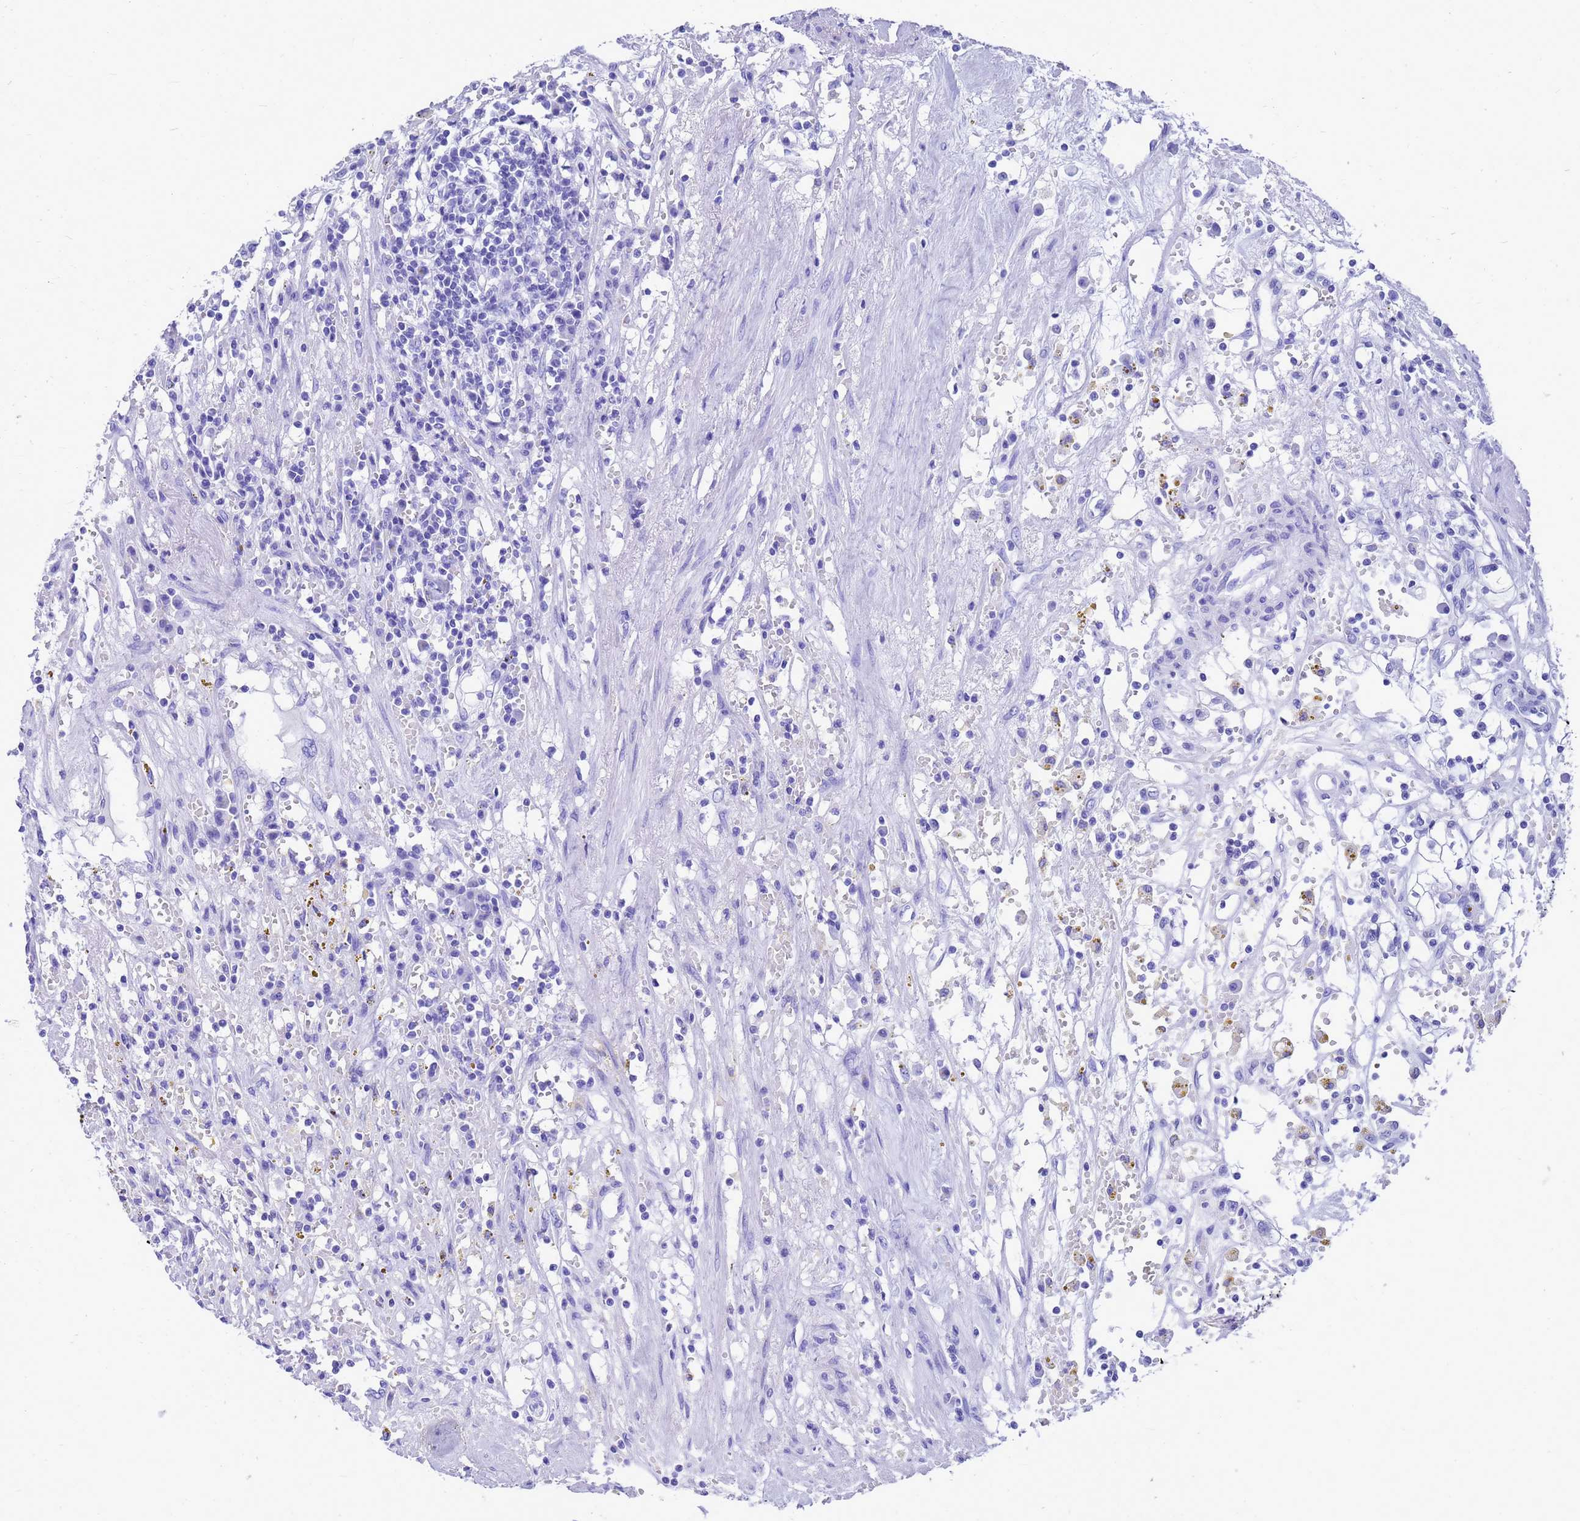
{"staining": {"intensity": "negative", "quantity": "none", "location": "none"}, "tissue": "renal cancer", "cell_type": "Tumor cells", "image_type": "cancer", "snomed": [{"axis": "morphology", "description": "Adenocarcinoma, NOS"}, {"axis": "topography", "description": "Kidney"}], "caption": "This is an IHC image of human renal adenocarcinoma. There is no expression in tumor cells.", "gene": "OR52E2", "patient": {"sex": "male", "age": 56}}